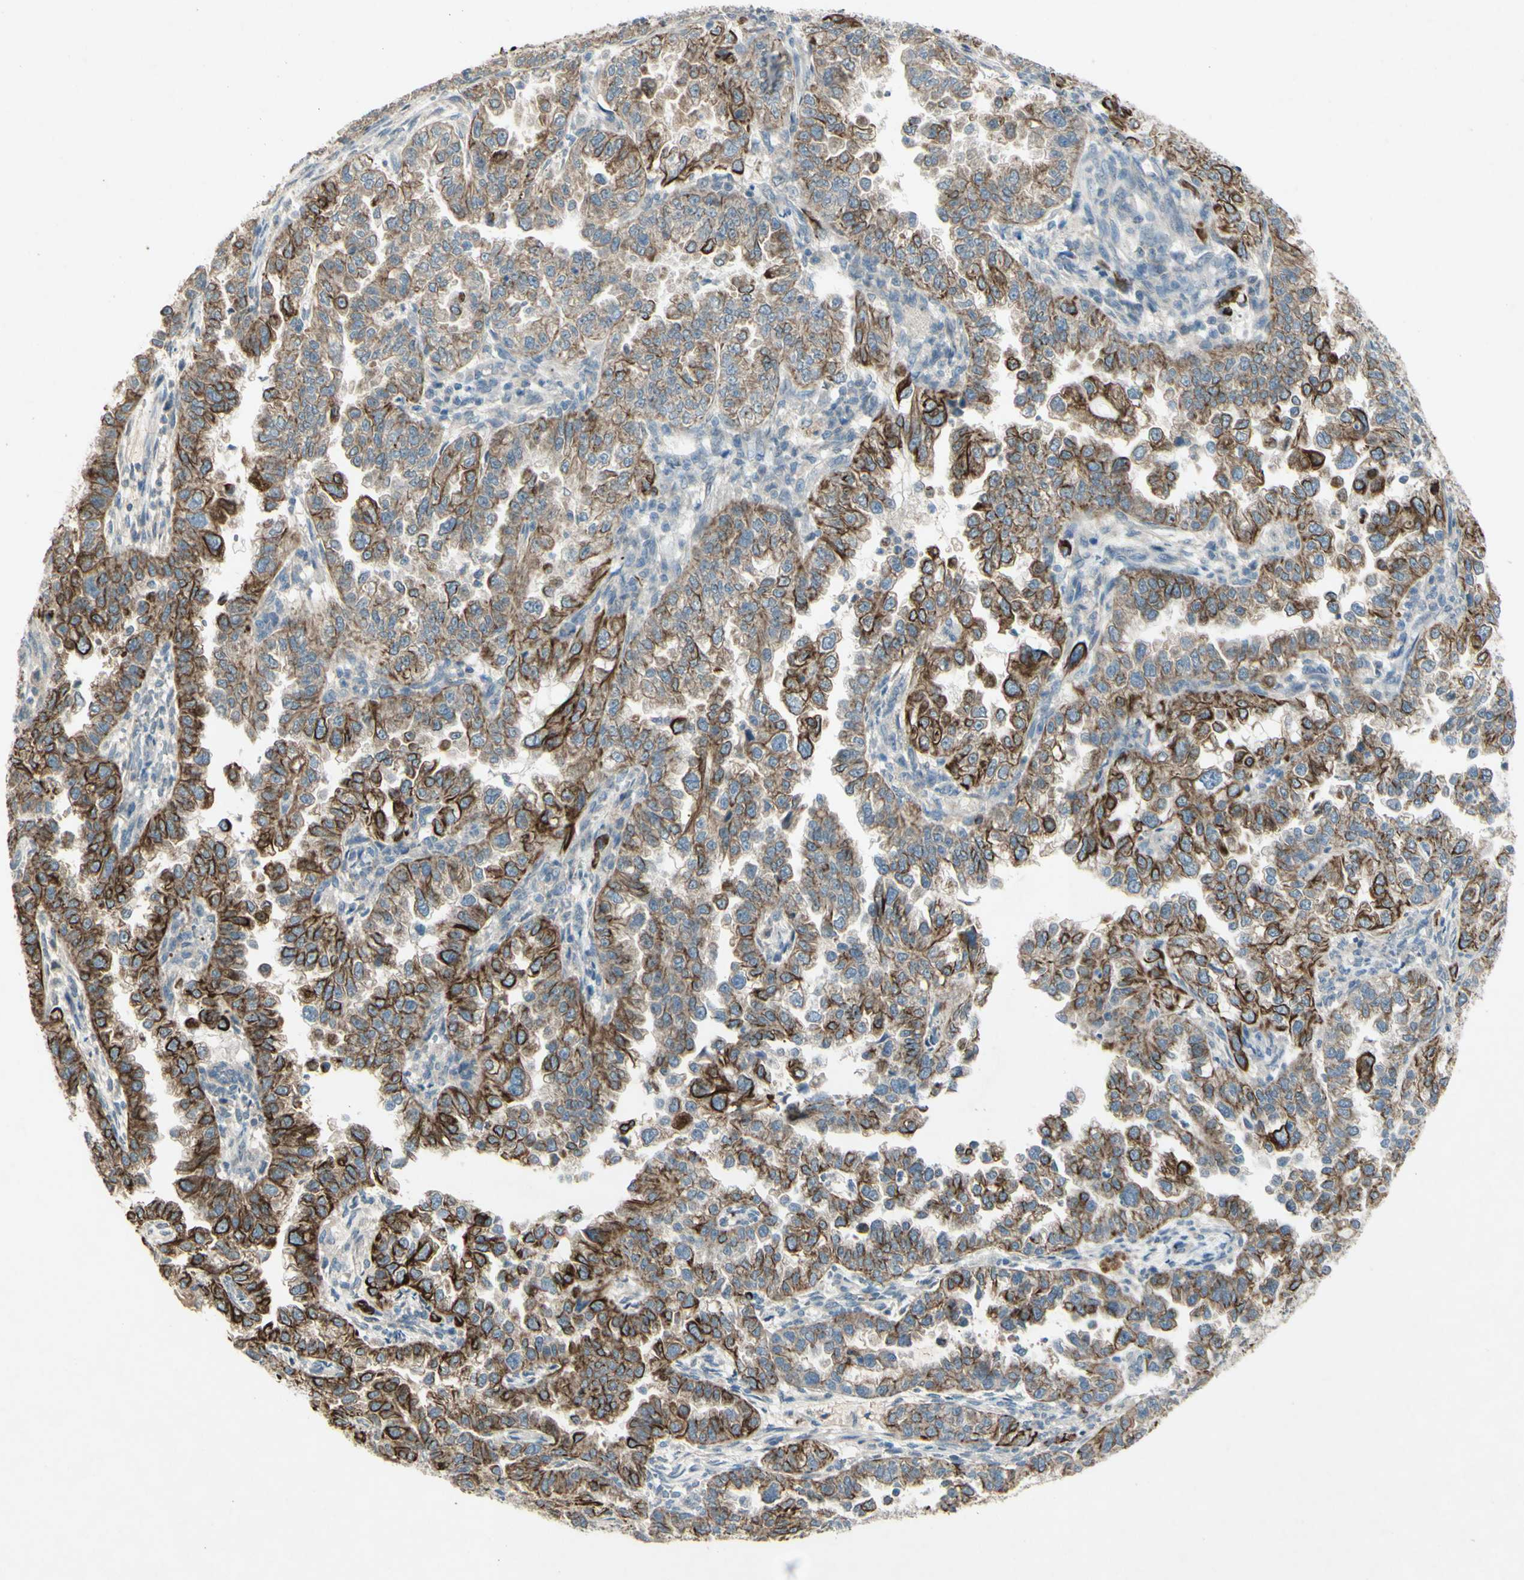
{"staining": {"intensity": "strong", "quantity": ">75%", "location": "cytoplasmic/membranous"}, "tissue": "endometrial cancer", "cell_type": "Tumor cells", "image_type": "cancer", "snomed": [{"axis": "morphology", "description": "Adenocarcinoma, NOS"}, {"axis": "topography", "description": "Endometrium"}], "caption": "Endometrial cancer (adenocarcinoma) stained with IHC demonstrates strong cytoplasmic/membranous staining in about >75% of tumor cells.", "gene": "TIMM21", "patient": {"sex": "female", "age": 85}}